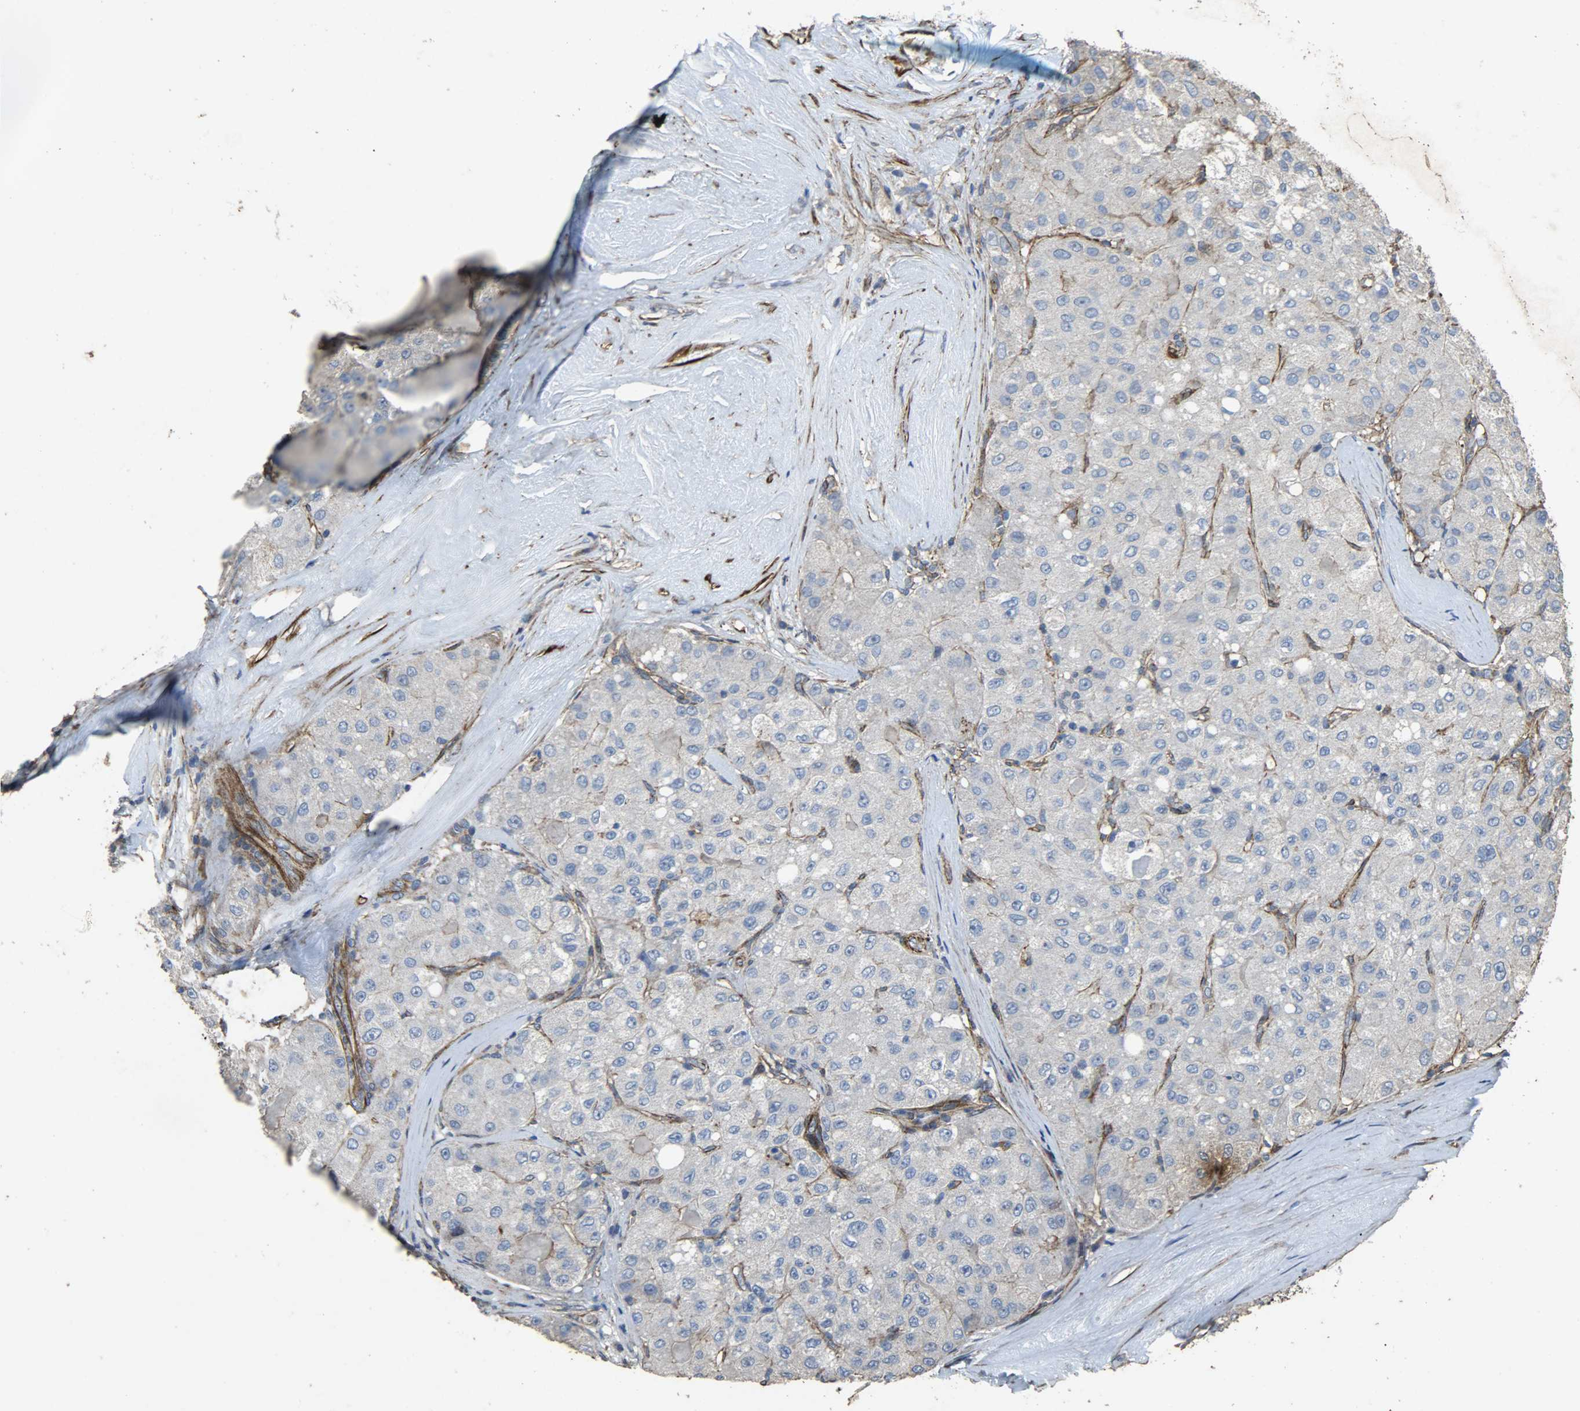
{"staining": {"intensity": "negative", "quantity": "none", "location": "none"}, "tissue": "liver cancer", "cell_type": "Tumor cells", "image_type": "cancer", "snomed": [{"axis": "morphology", "description": "Carcinoma, Hepatocellular, NOS"}, {"axis": "topography", "description": "Liver"}], "caption": "This is a image of IHC staining of liver cancer (hepatocellular carcinoma), which shows no positivity in tumor cells. (DAB IHC with hematoxylin counter stain).", "gene": "TPM4", "patient": {"sex": "male", "age": 80}}